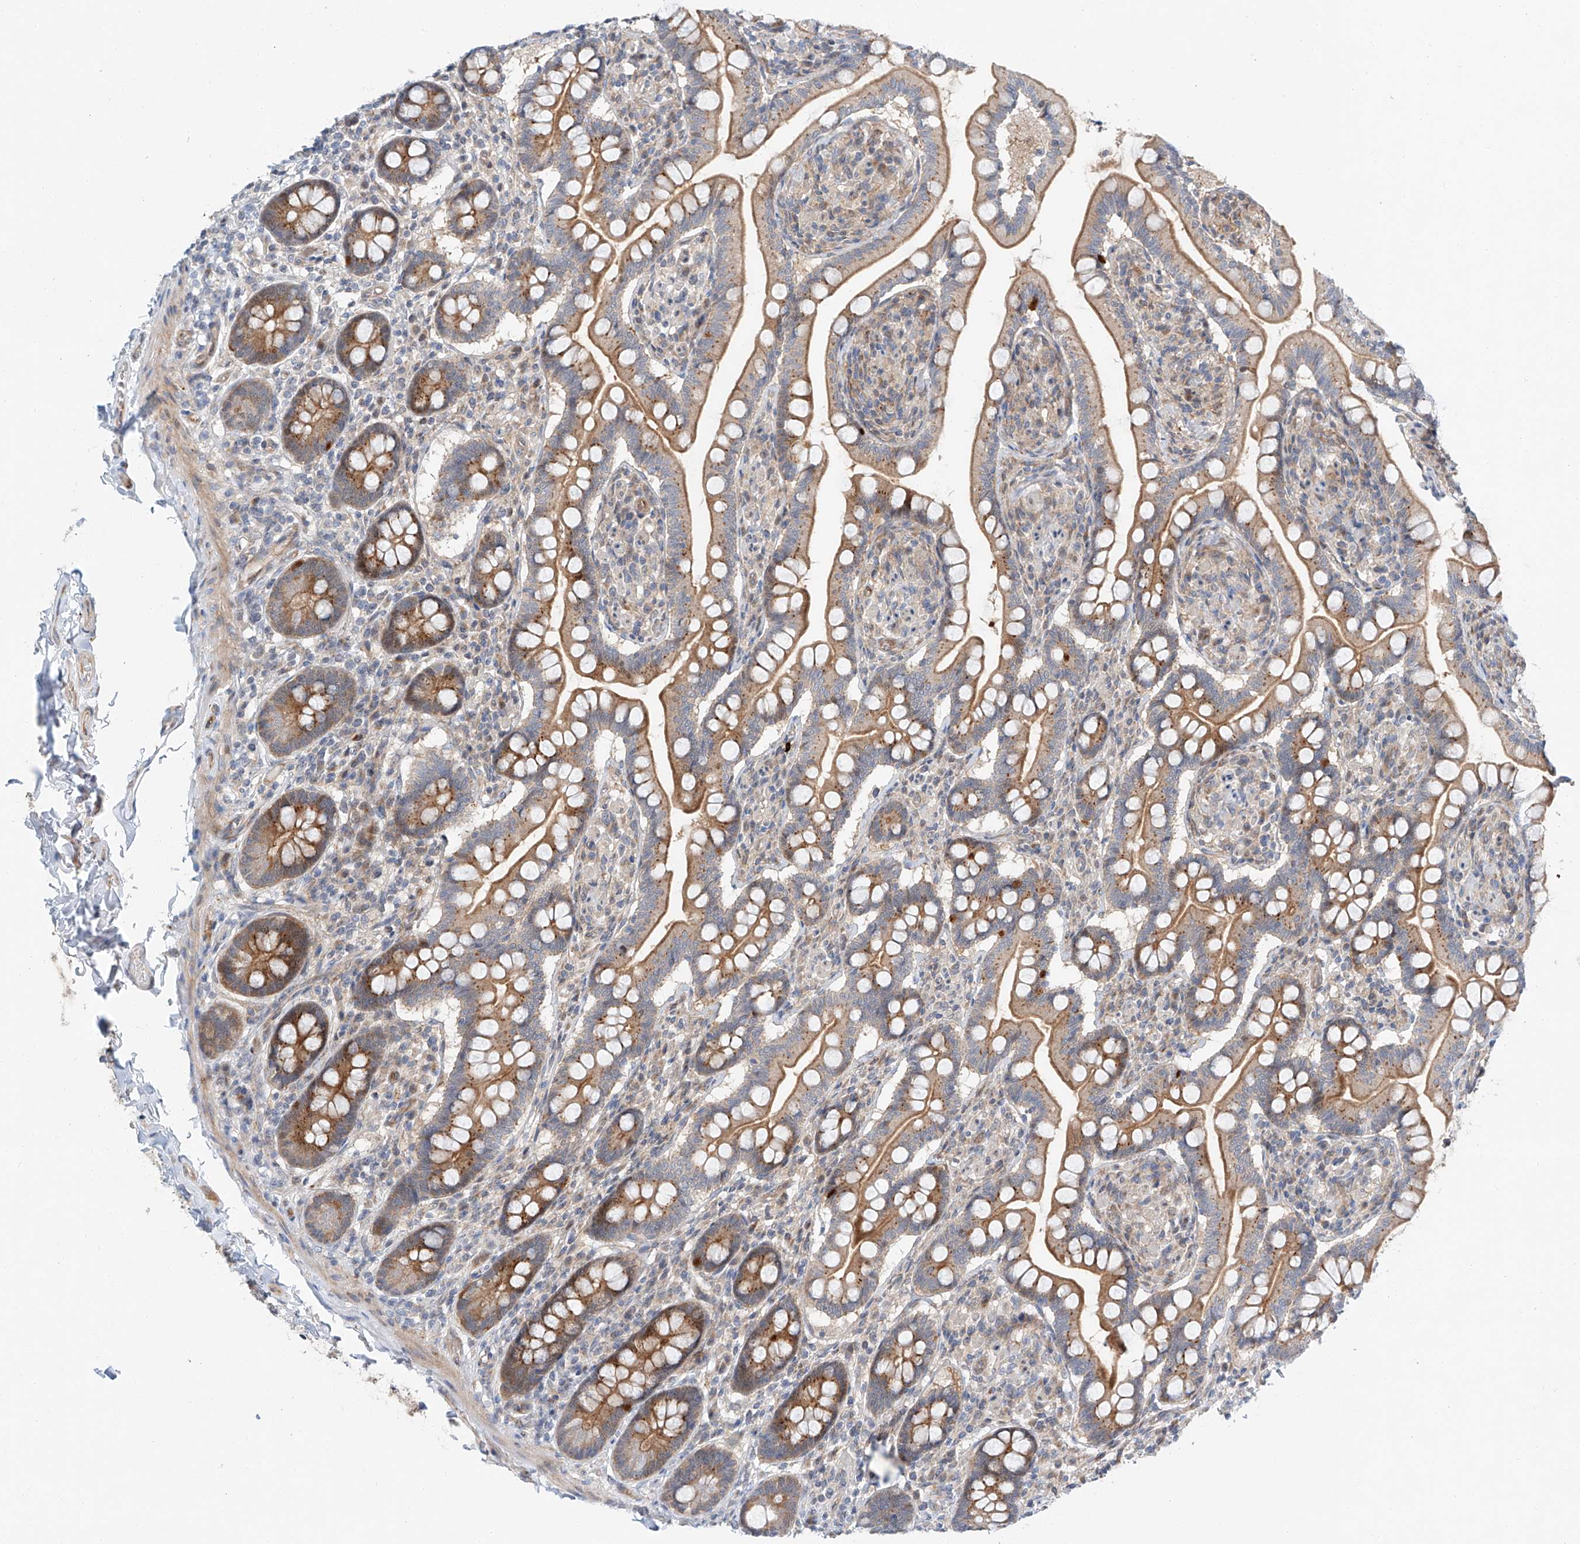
{"staining": {"intensity": "moderate", "quantity": ">75%", "location": "cytoplasmic/membranous"}, "tissue": "small intestine", "cell_type": "Glandular cells", "image_type": "normal", "snomed": [{"axis": "morphology", "description": "Normal tissue, NOS"}, {"axis": "topography", "description": "Small intestine"}], "caption": "An immunohistochemistry (IHC) histopathology image of unremarkable tissue is shown. Protein staining in brown shows moderate cytoplasmic/membranous positivity in small intestine within glandular cells. (DAB IHC, brown staining for protein, blue staining for nuclei).", "gene": "CLDND1", "patient": {"sex": "female", "age": 64}}